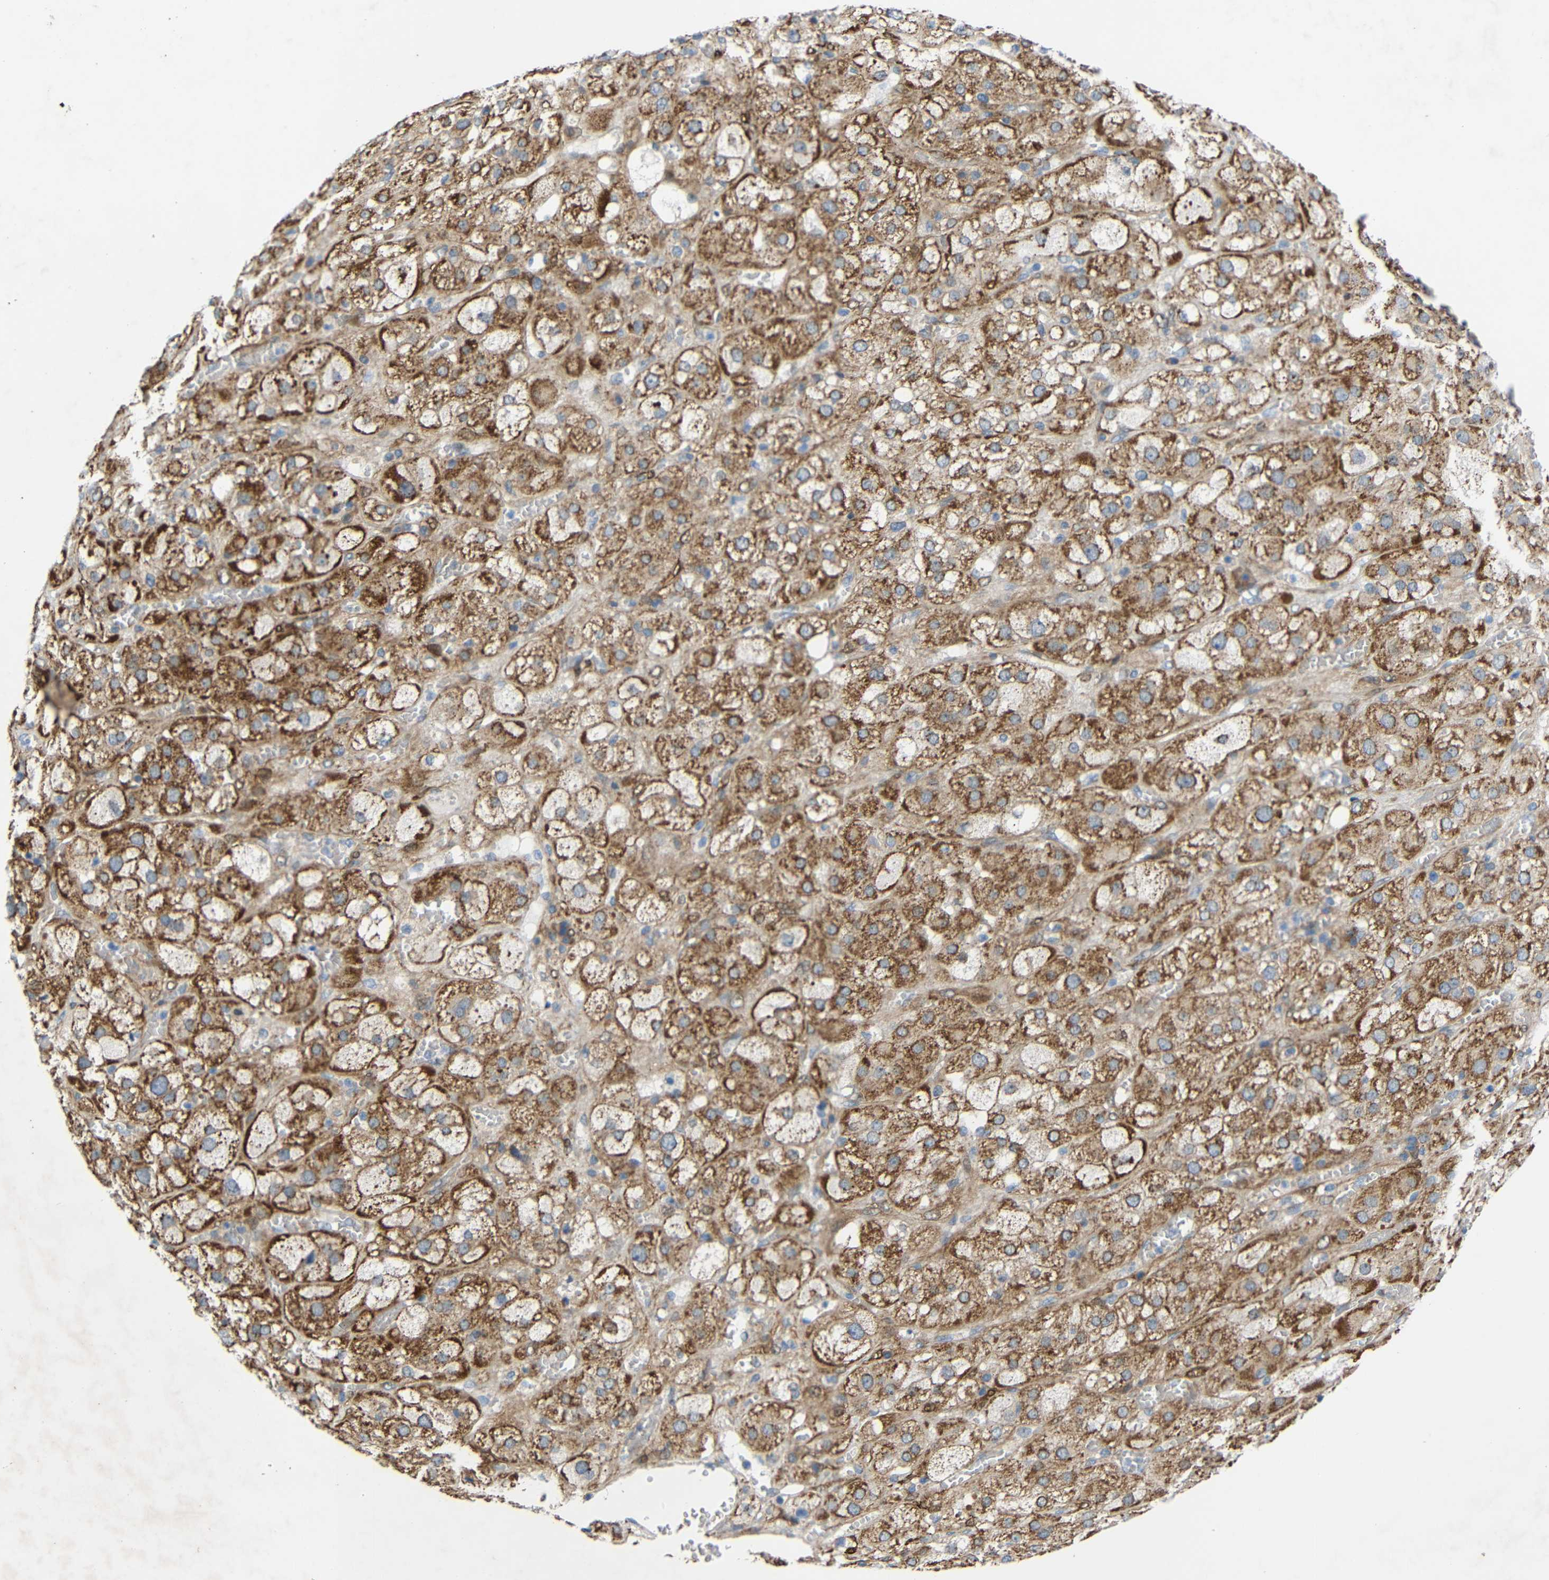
{"staining": {"intensity": "moderate", "quantity": ">75%", "location": "cytoplasmic/membranous"}, "tissue": "adrenal gland", "cell_type": "Glandular cells", "image_type": "normal", "snomed": [{"axis": "morphology", "description": "Normal tissue, NOS"}, {"axis": "topography", "description": "Adrenal gland"}], "caption": "Immunohistochemistry image of unremarkable adrenal gland: human adrenal gland stained using IHC displays medium levels of moderate protein expression localized specifically in the cytoplasmic/membranous of glandular cells, appearing as a cytoplasmic/membranous brown color.", "gene": "TMEM25", "patient": {"sex": "female", "age": 47}}